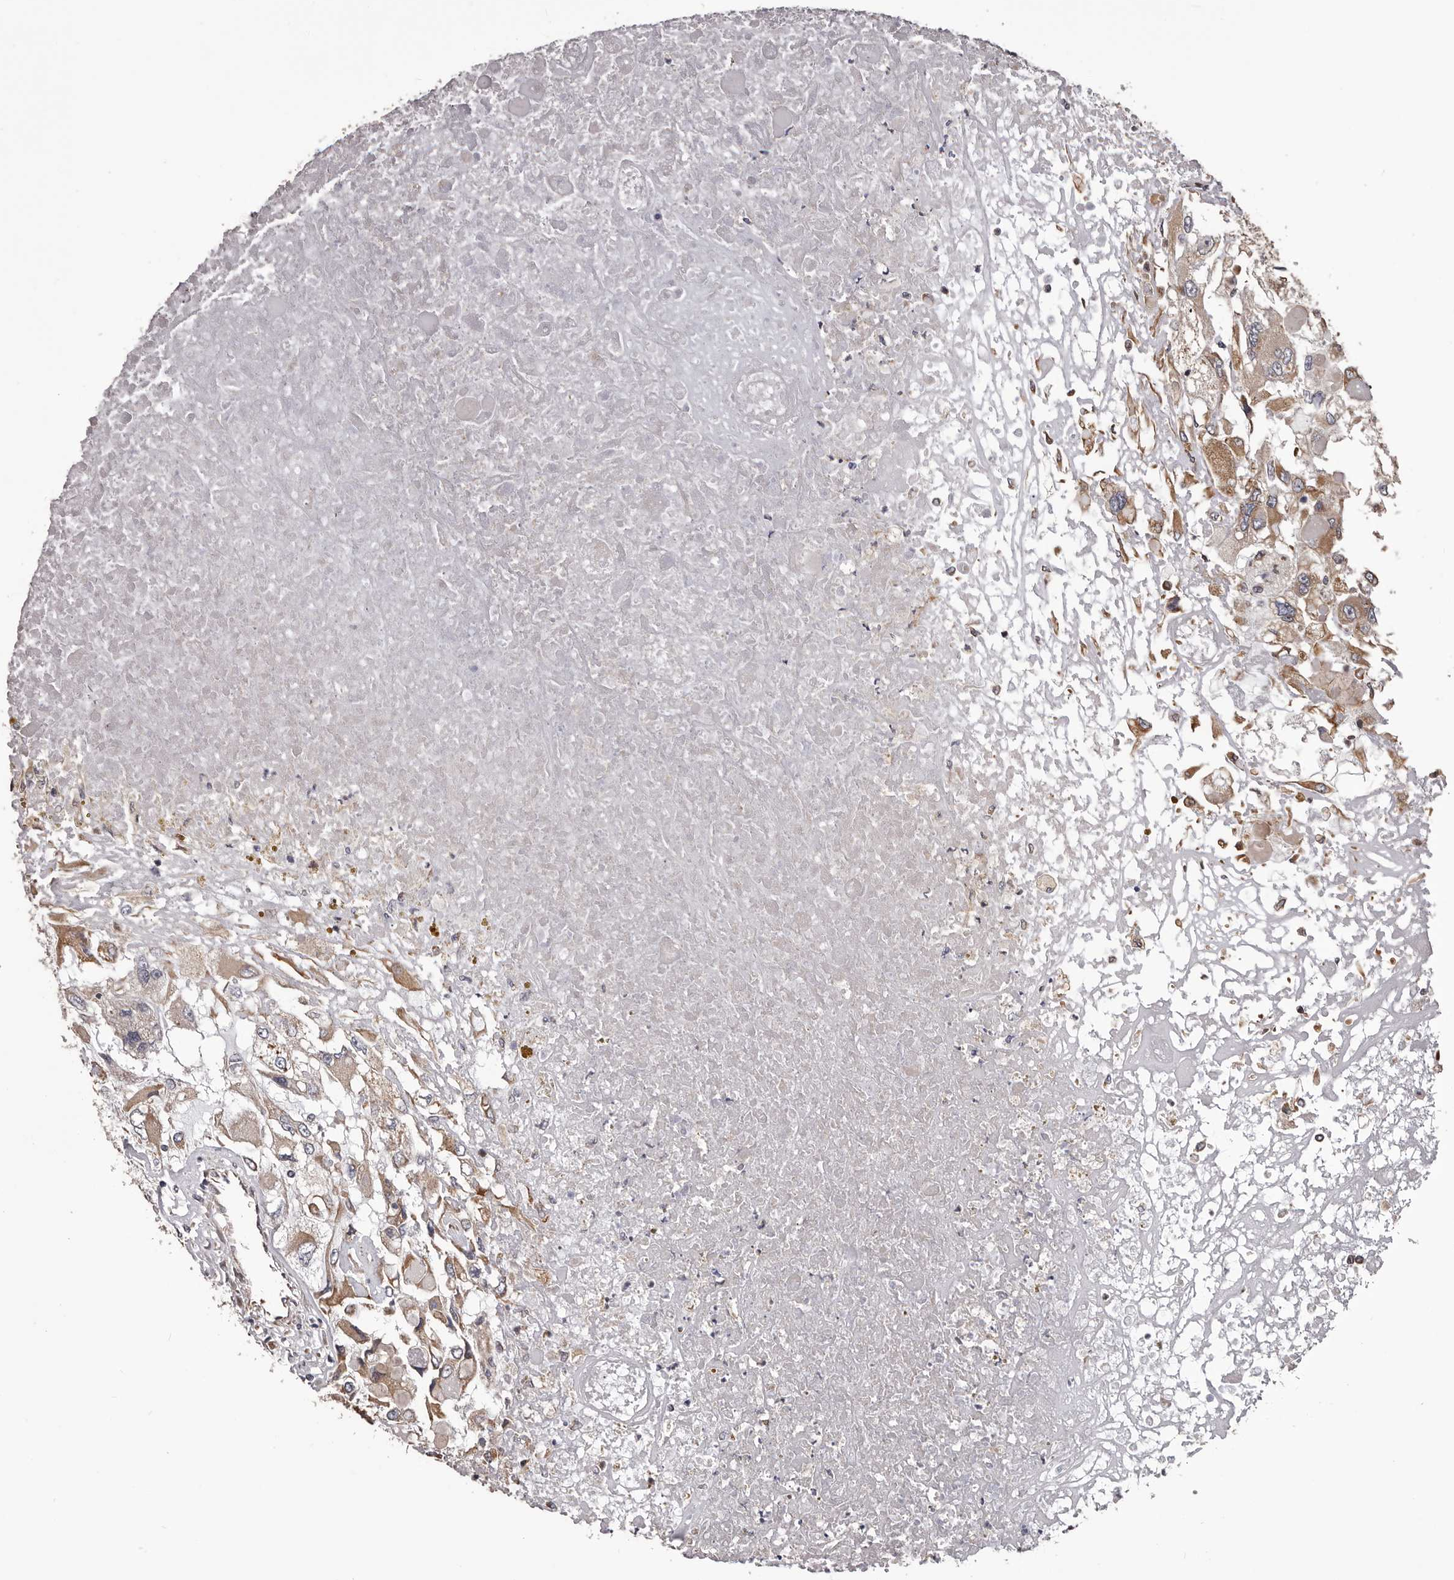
{"staining": {"intensity": "weak", "quantity": ">75%", "location": "cytoplasmic/membranous"}, "tissue": "renal cancer", "cell_type": "Tumor cells", "image_type": "cancer", "snomed": [{"axis": "morphology", "description": "Adenocarcinoma, NOS"}, {"axis": "topography", "description": "Kidney"}], "caption": "Adenocarcinoma (renal) tissue demonstrates weak cytoplasmic/membranous expression in about >75% of tumor cells, visualized by immunohistochemistry.", "gene": "CEP104", "patient": {"sex": "female", "age": 52}}